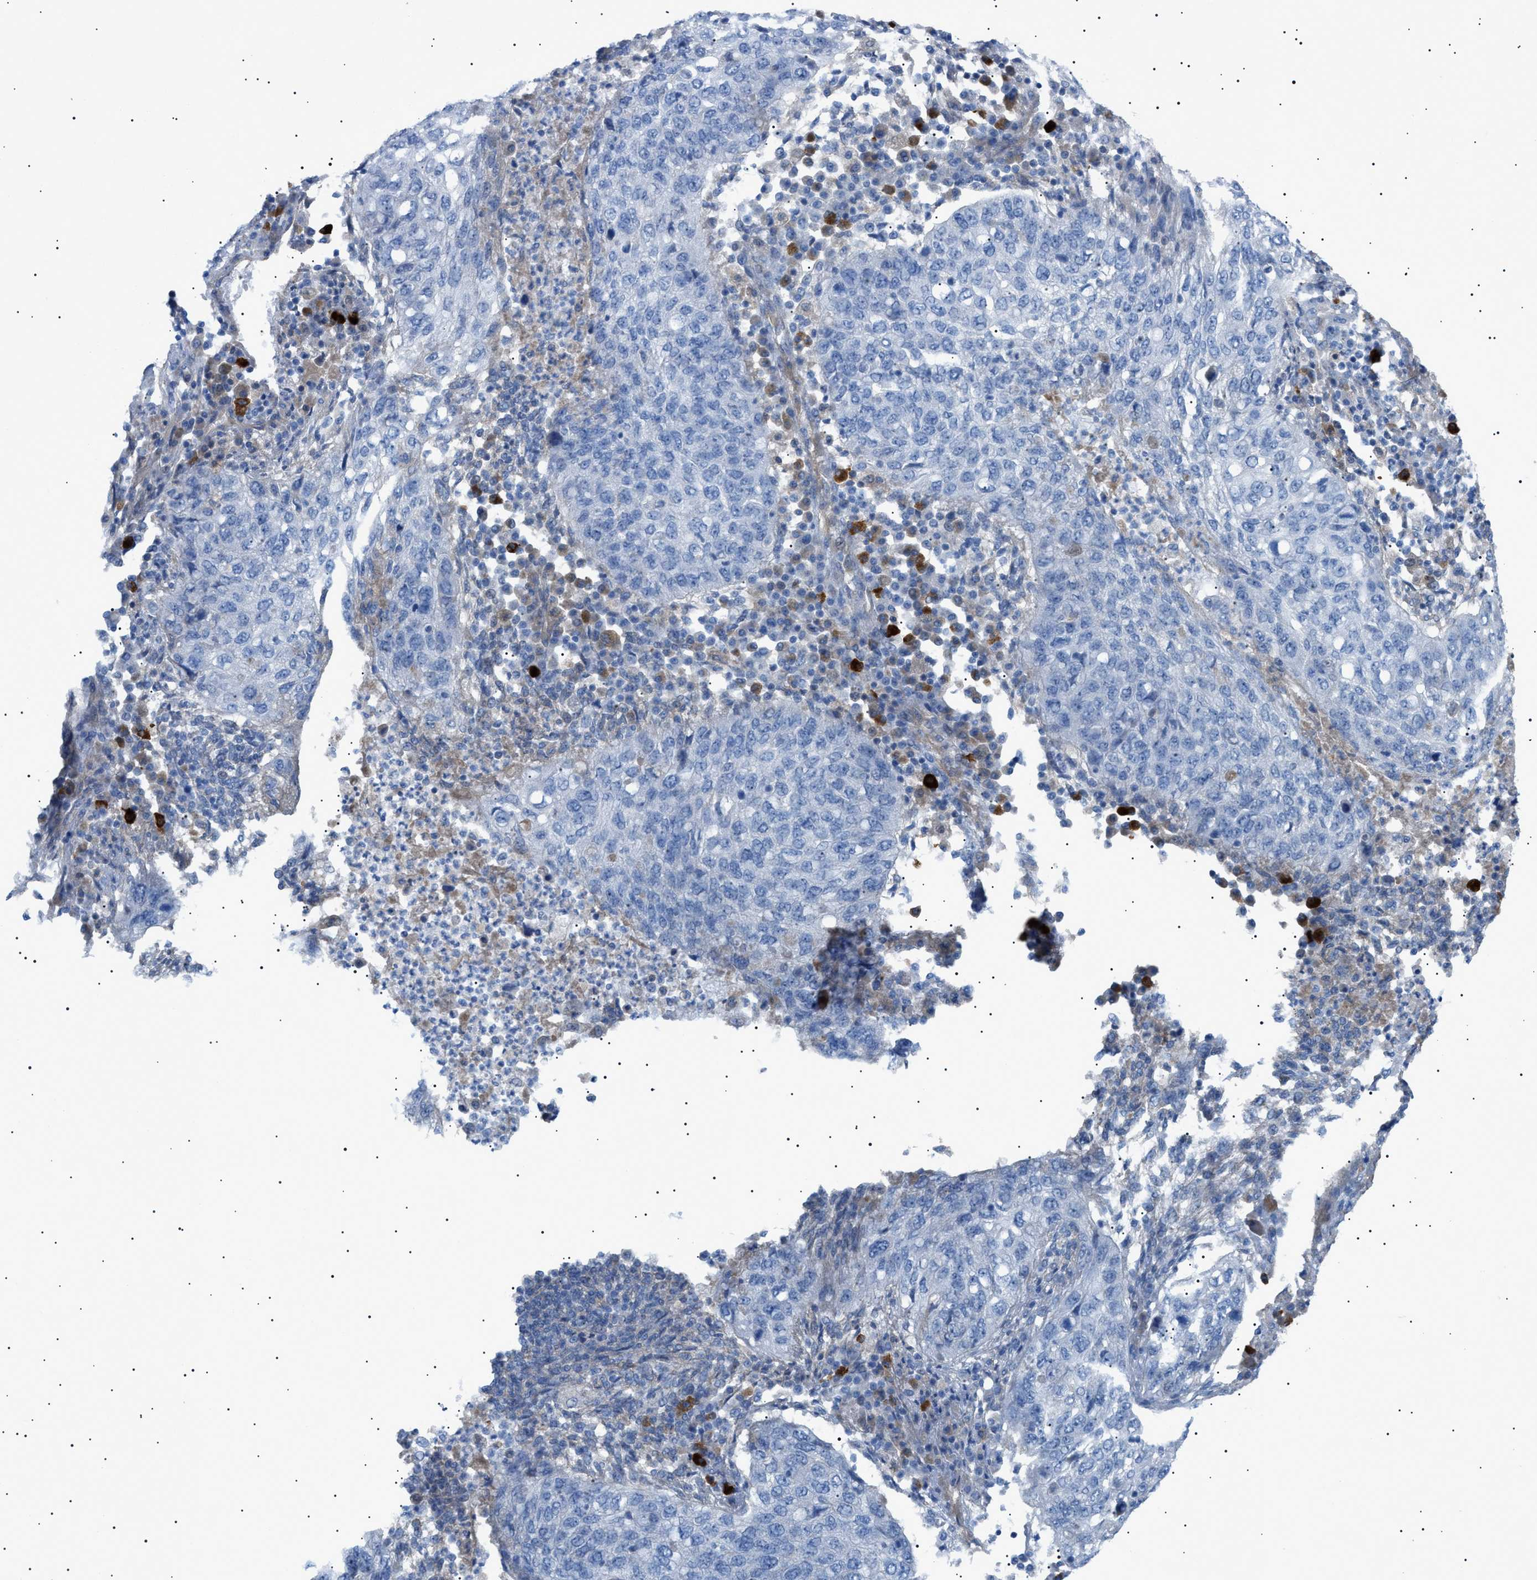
{"staining": {"intensity": "negative", "quantity": "none", "location": "none"}, "tissue": "lung cancer", "cell_type": "Tumor cells", "image_type": "cancer", "snomed": [{"axis": "morphology", "description": "Squamous cell carcinoma, NOS"}, {"axis": "topography", "description": "Lung"}], "caption": "Protein analysis of squamous cell carcinoma (lung) exhibits no significant positivity in tumor cells.", "gene": "ADAMTS1", "patient": {"sex": "female", "age": 63}}